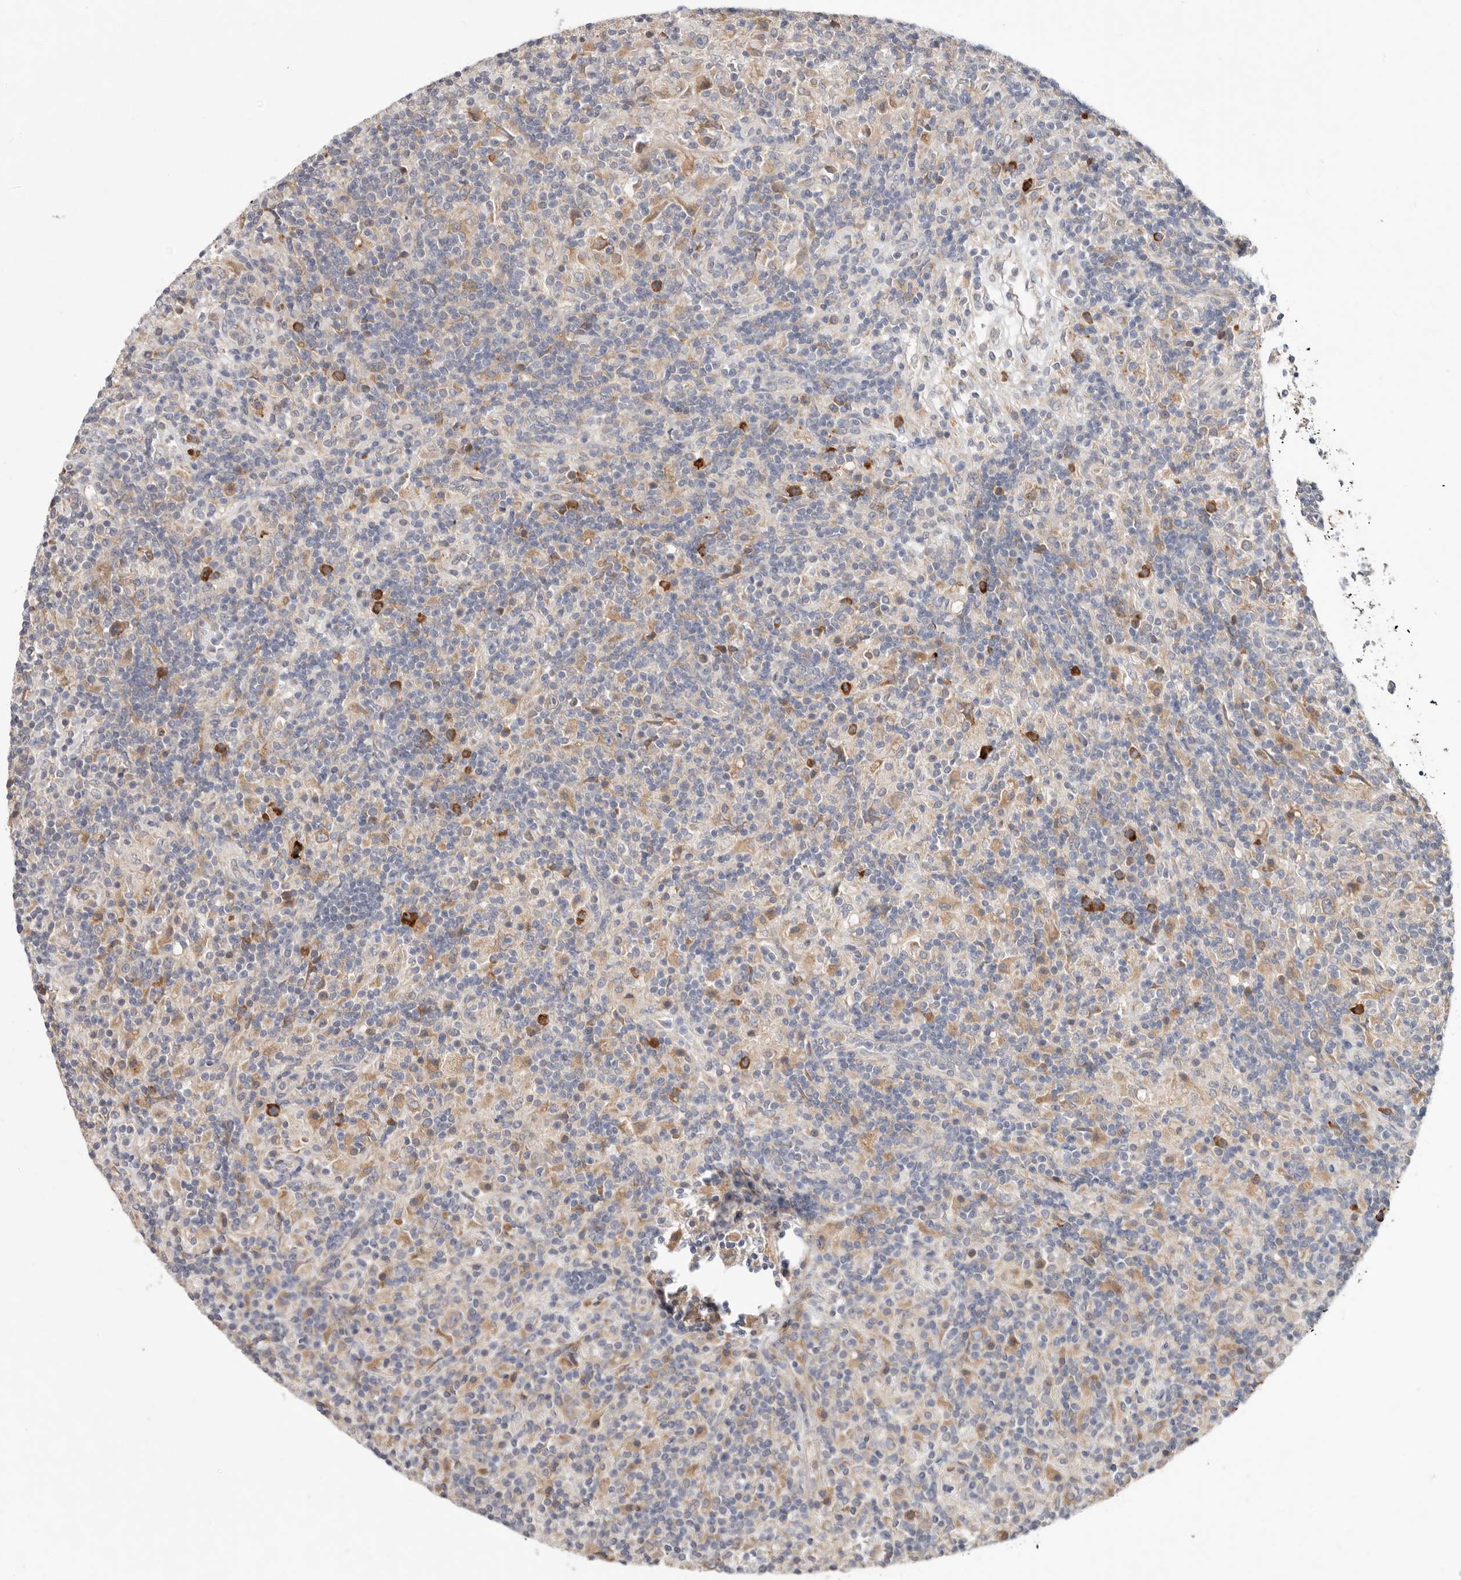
{"staining": {"intensity": "weak", "quantity": ">75%", "location": "cytoplasmic/membranous"}, "tissue": "lymphoma", "cell_type": "Tumor cells", "image_type": "cancer", "snomed": [{"axis": "morphology", "description": "Hodgkin's disease, NOS"}, {"axis": "topography", "description": "Lymph node"}], "caption": "Immunohistochemistry (DAB) staining of human Hodgkin's disease reveals weak cytoplasmic/membranous protein staining in approximately >75% of tumor cells.", "gene": "WDR77", "patient": {"sex": "male", "age": 70}}